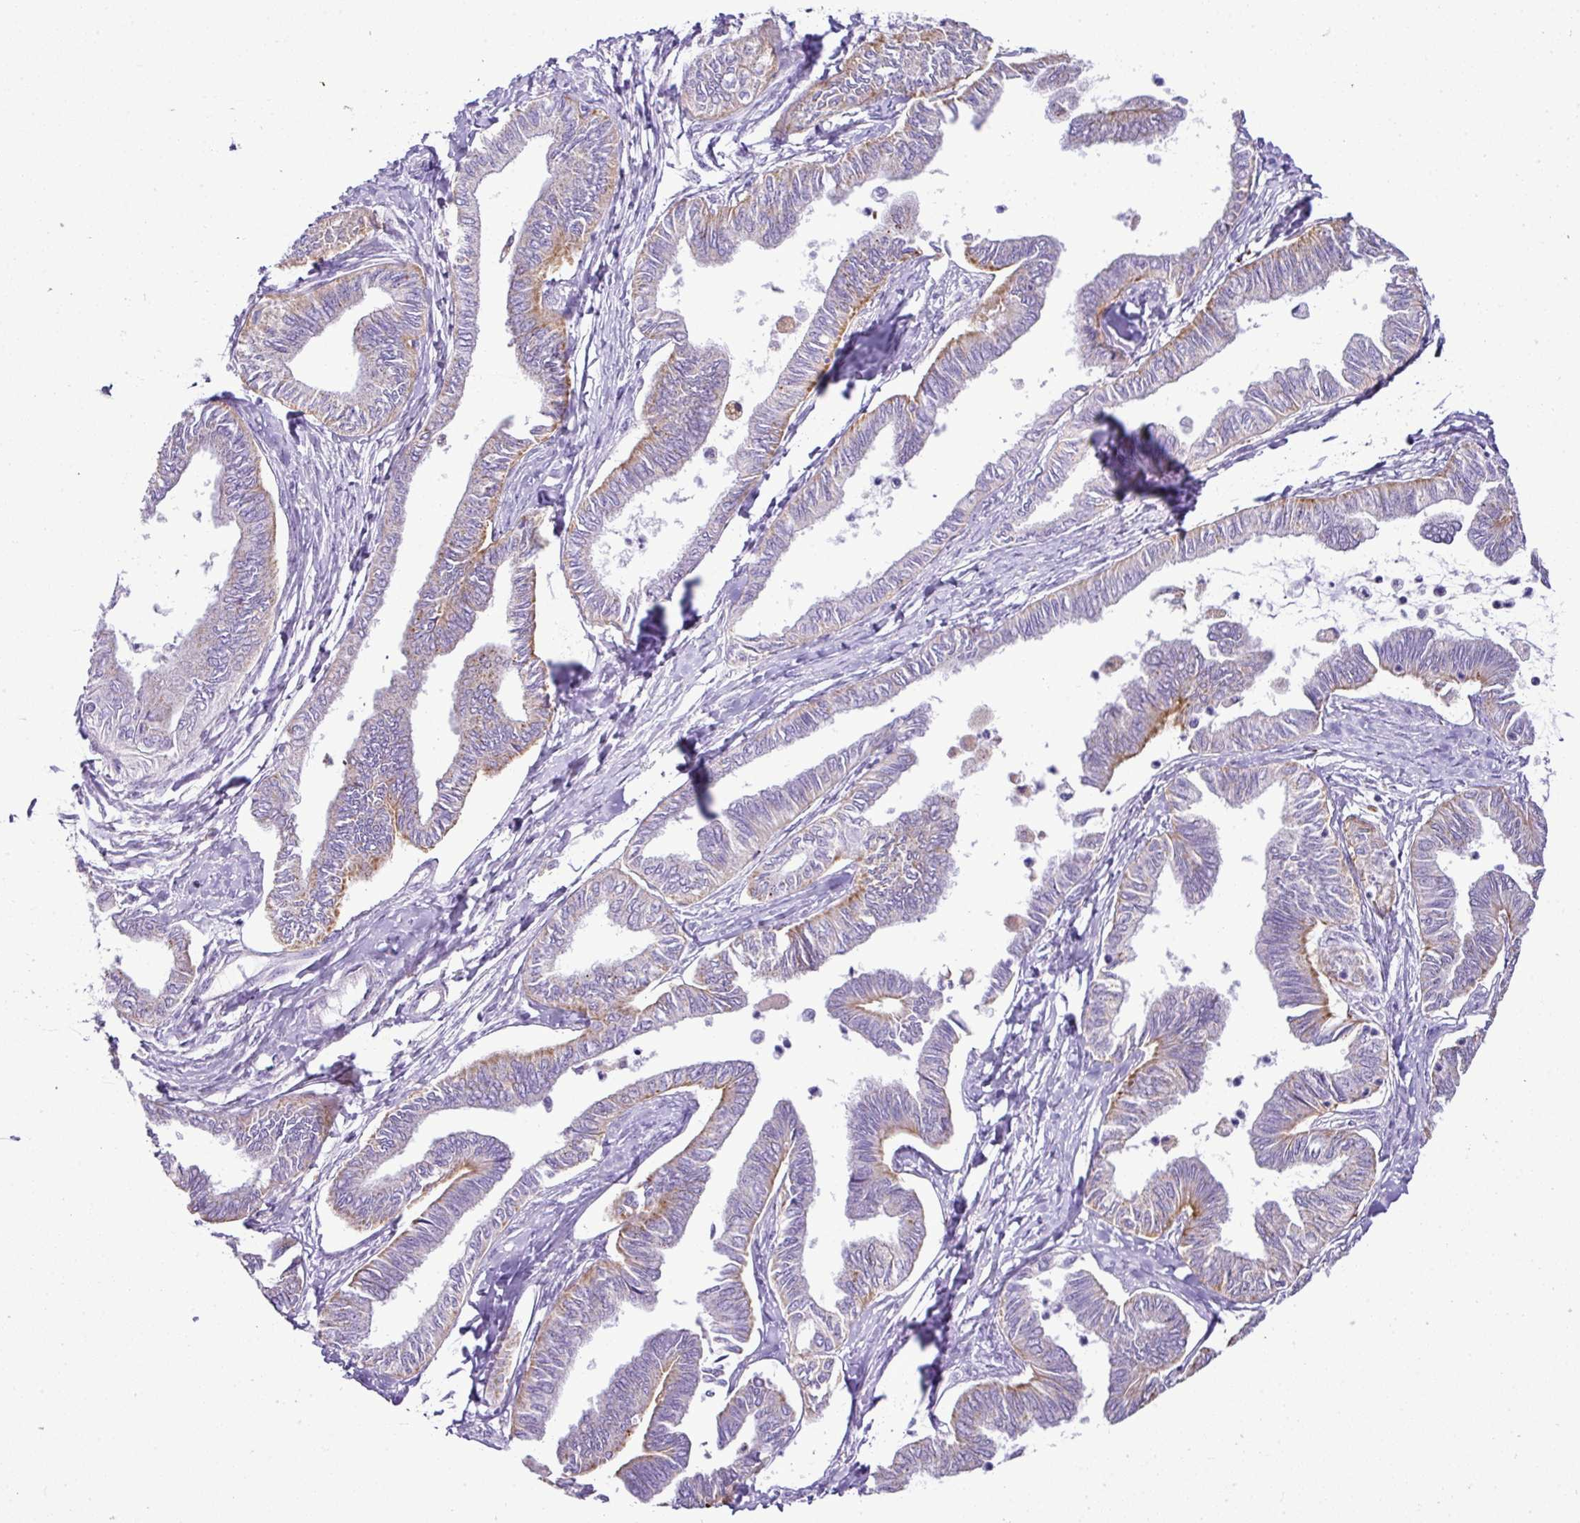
{"staining": {"intensity": "moderate", "quantity": "<25%", "location": "cytoplasmic/membranous"}, "tissue": "ovarian cancer", "cell_type": "Tumor cells", "image_type": "cancer", "snomed": [{"axis": "morphology", "description": "Carcinoma, endometroid"}, {"axis": "topography", "description": "Ovary"}], "caption": "Moderate cytoplasmic/membranous positivity for a protein is seen in about <25% of tumor cells of ovarian cancer (endometroid carcinoma) using immunohistochemistry (IHC).", "gene": "PGAP4", "patient": {"sex": "female", "age": 70}}